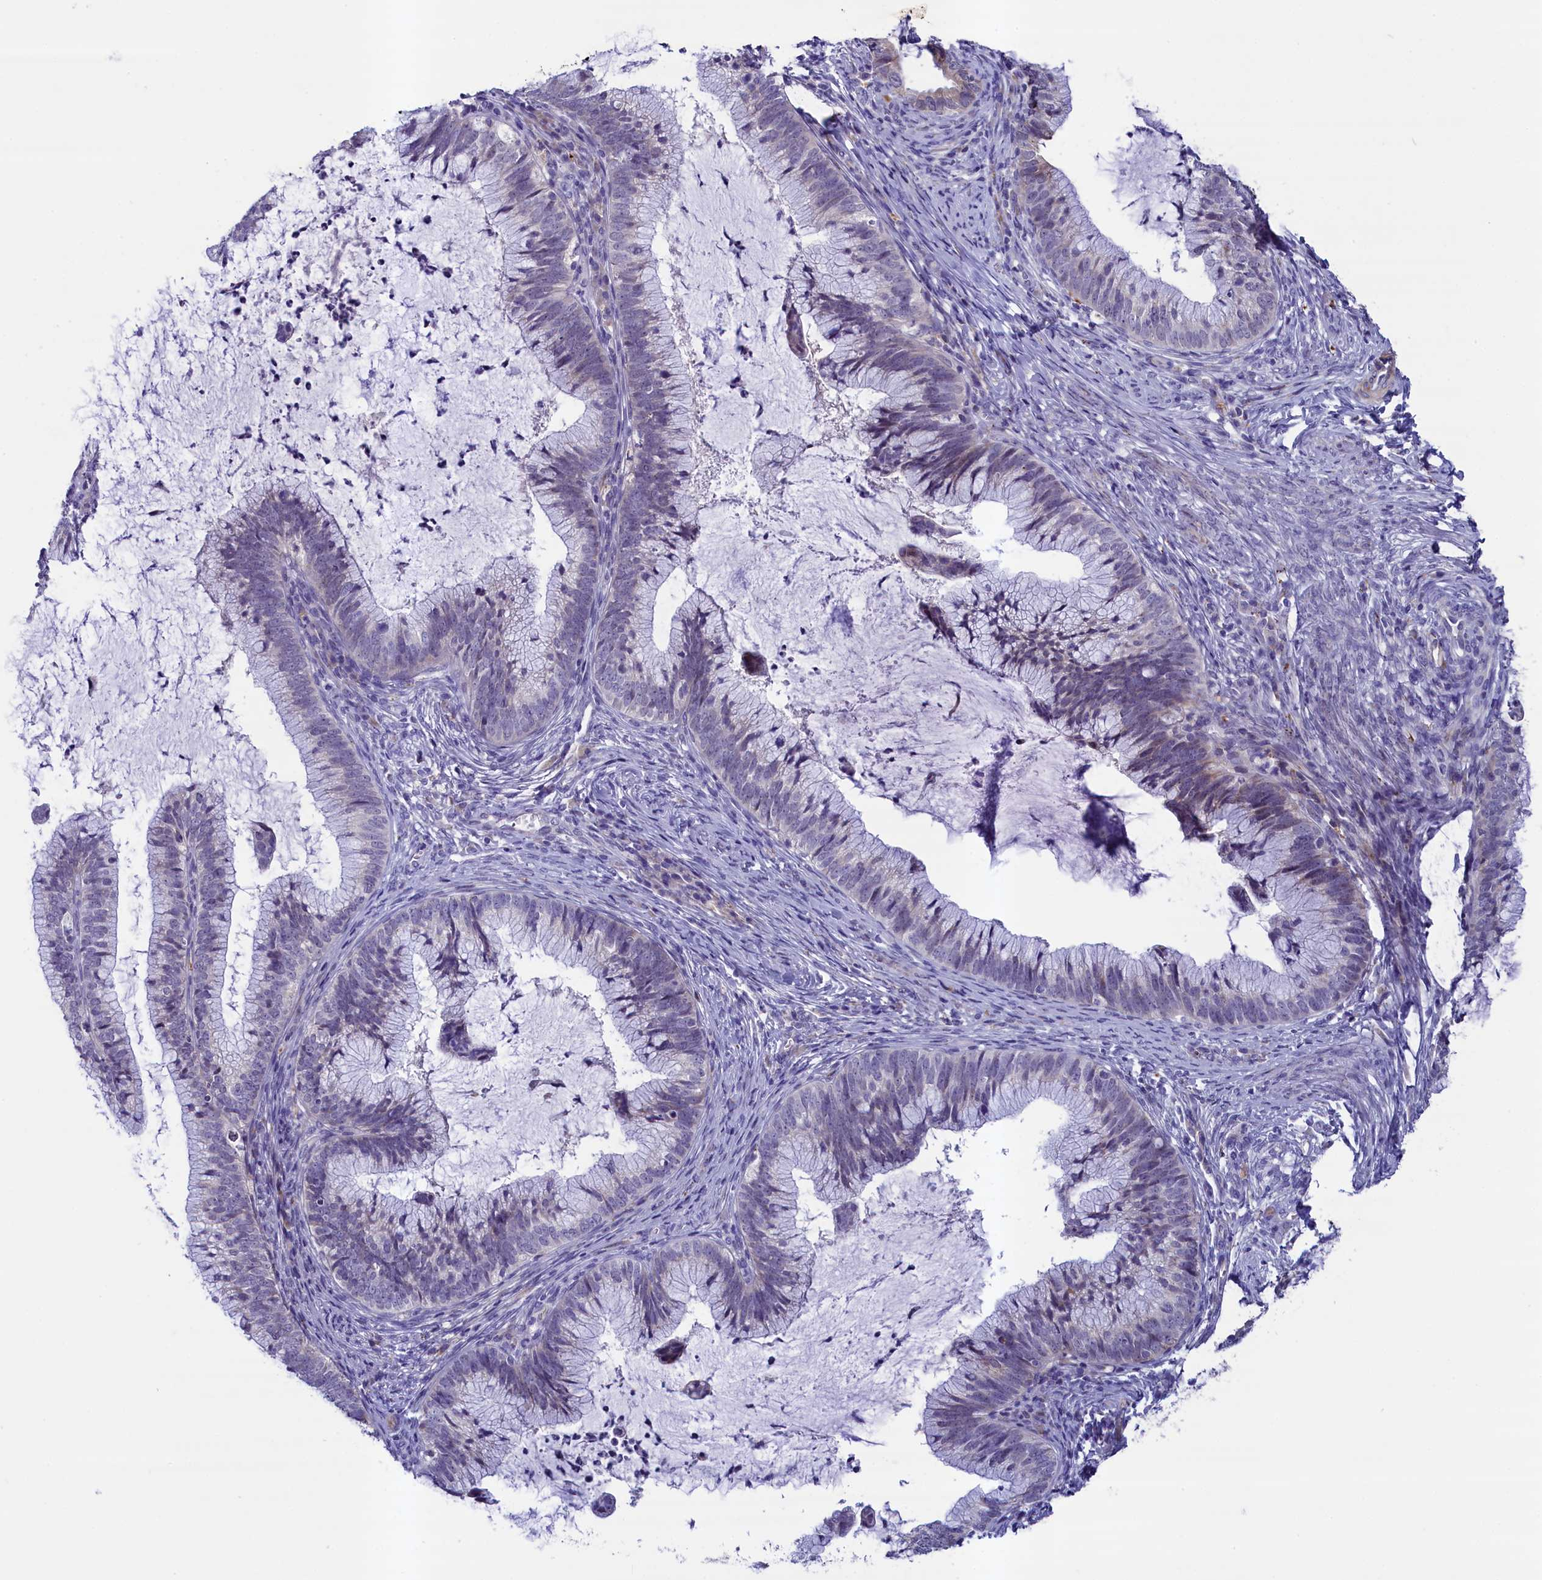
{"staining": {"intensity": "weak", "quantity": "<25%", "location": "cytoplasmic/membranous"}, "tissue": "cervical cancer", "cell_type": "Tumor cells", "image_type": "cancer", "snomed": [{"axis": "morphology", "description": "Adenocarcinoma, NOS"}, {"axis": "topography", "description": "Cervix"}], "caption": "DAB (3,3'-diaminobenzidine) immunohistochemical staining of human cervical adenocarcinoma exhibits no significant expression in tumor cells.", "gene": "SCD5", "patient": {"sex": "female", "age": 36}}